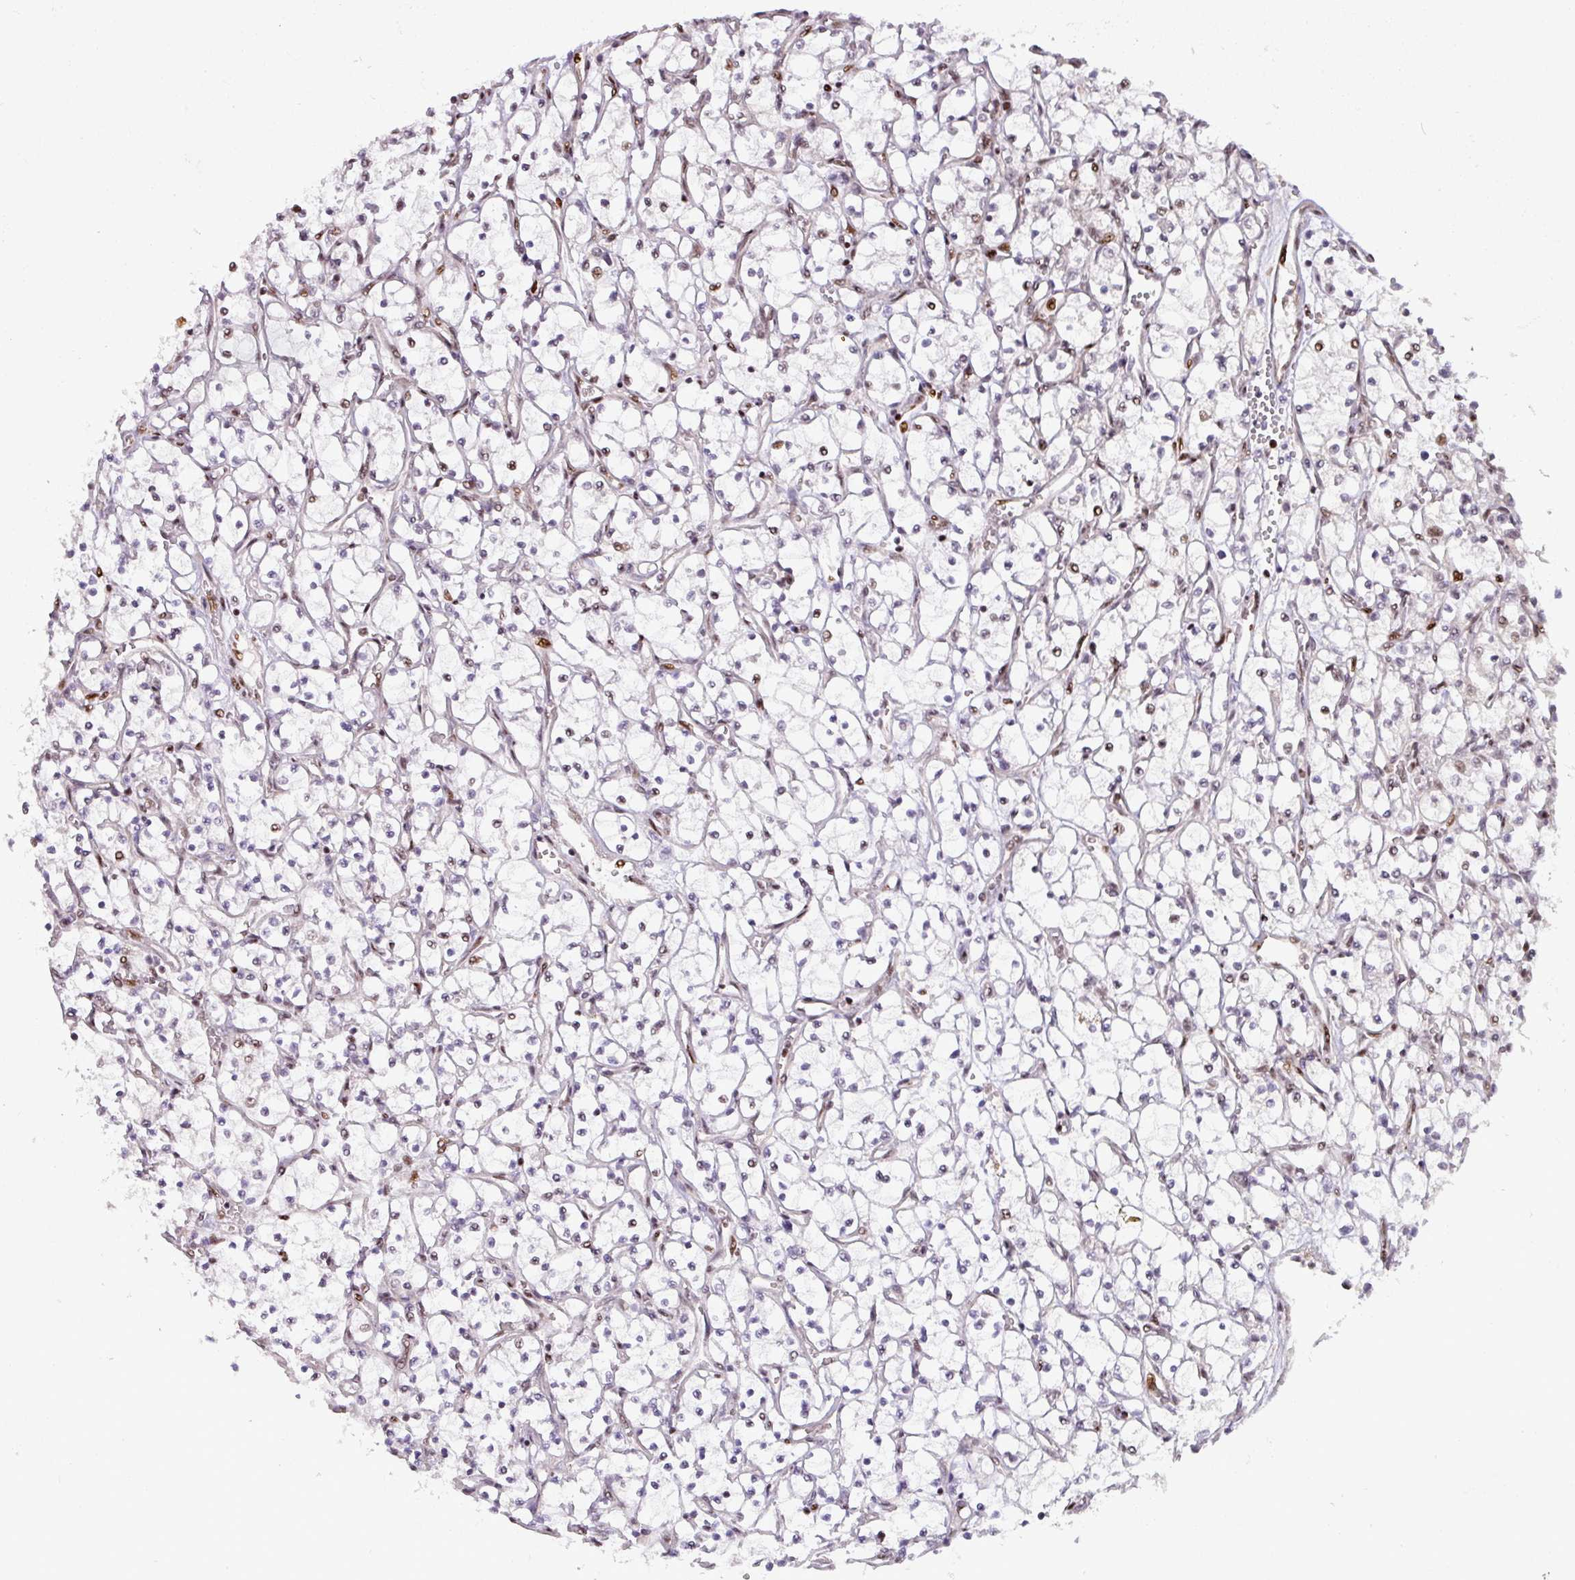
{"staining": {"intensity": "negative", "quantity": "none", "location": "none"}, "tissue": "renal cancer", "cell_type": "Tumor cells", "image_type": "cancer", "snomed": [{"axis": "morphology", "description": "Adenocarcinoma, NOS"}, {"axis": "topography", "description": "Kidney"}], "caption": "Adenocarcinoma (renal) was stained to show a protein in brown. There is no significant positivity in tumor cells. (DAB IHC with hematoxylin counter stain).", "gene": "MYSM1", "patient": {"sex": "female", "age": 69}}